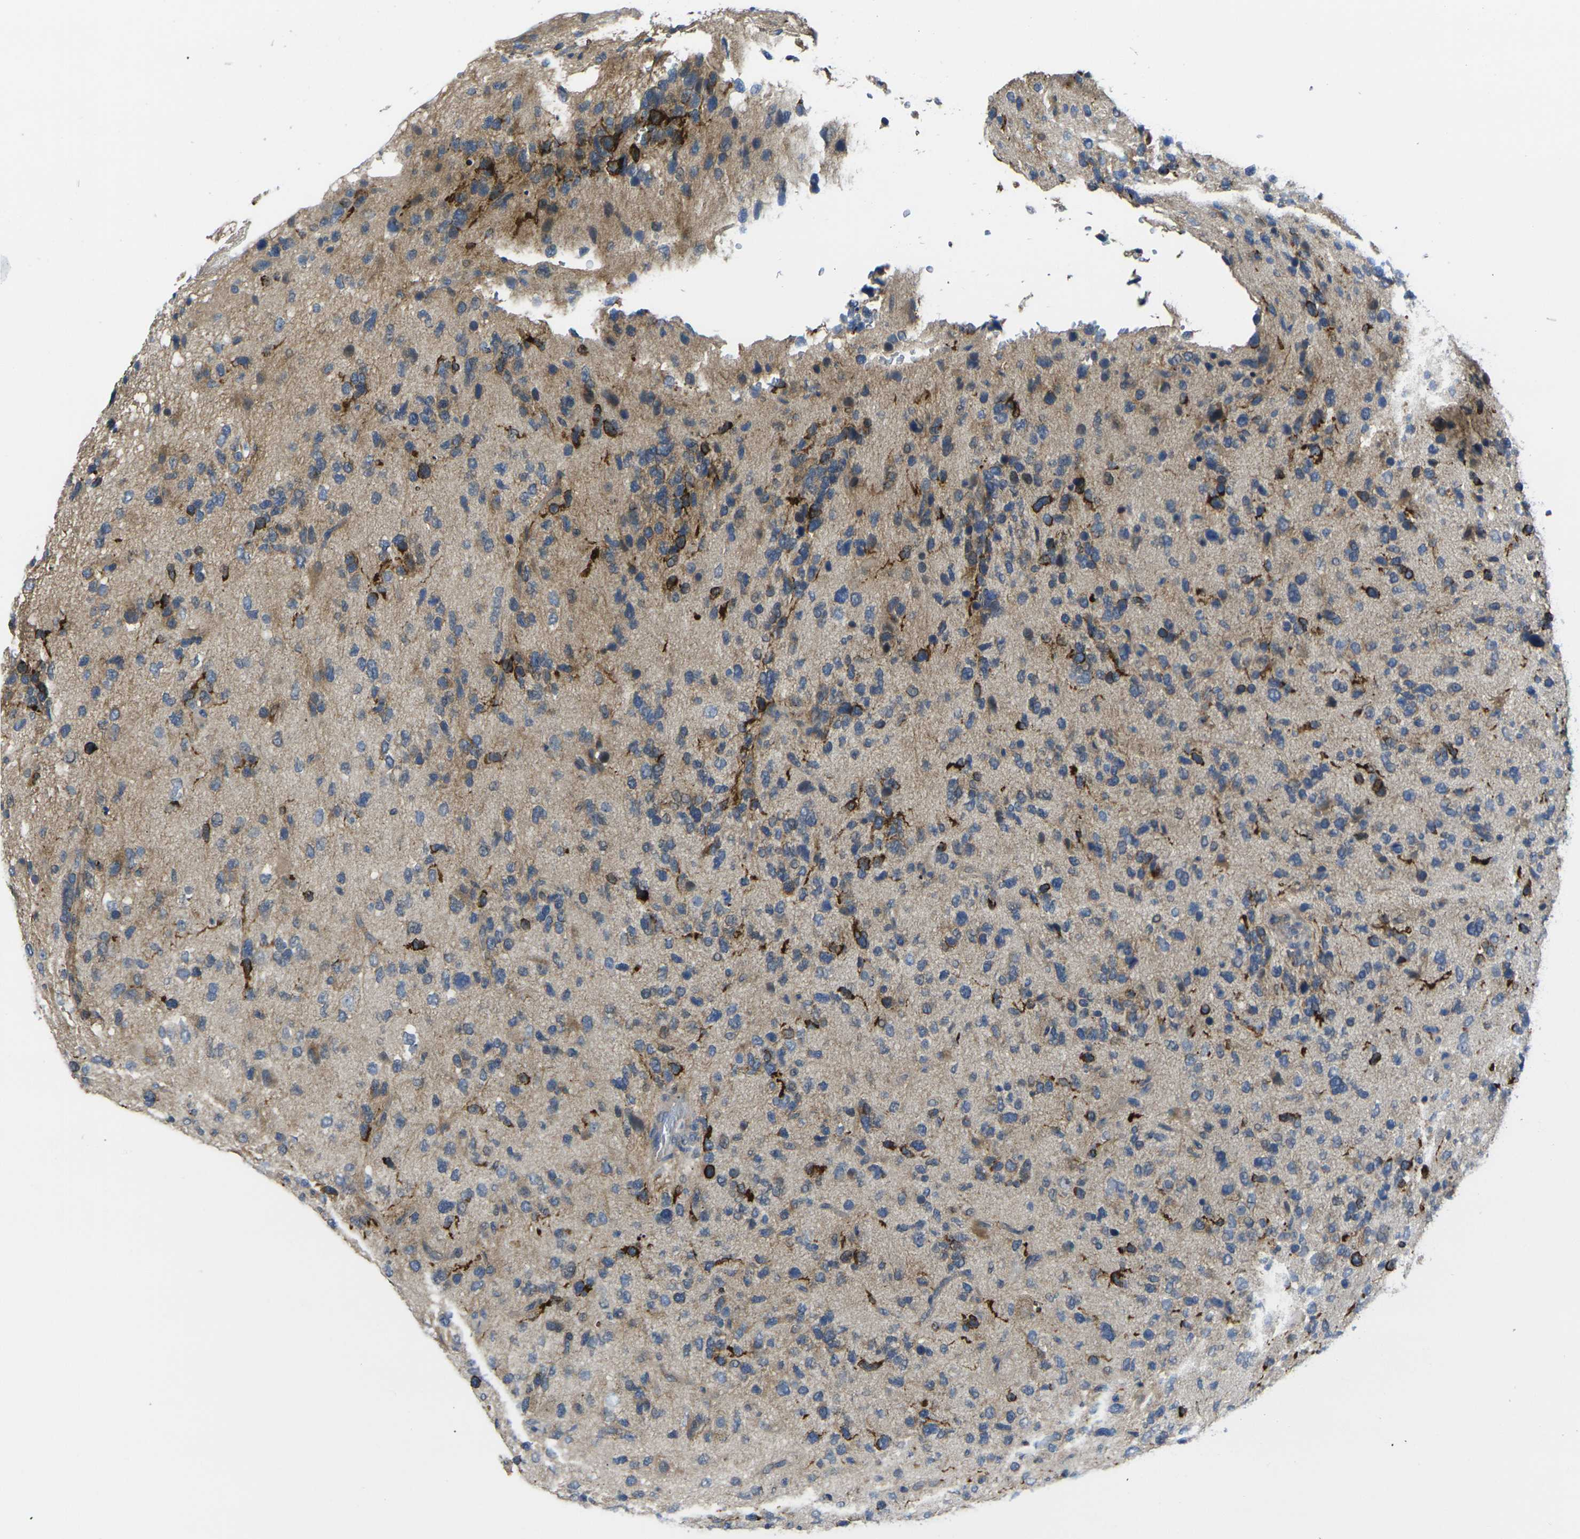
{"staining": {"intensity": "strong", "quantity": "25%-75%", "location": "cytoplasmic/membranous"}, "tissue": "glioma", "cell_type": "Tumor cells", "image_type": "cancer", "snomed": [{"axis": "morphology", "description": "Glioma, malignant, High grade"}, {"axis": "topography", "description": "Brain"}], "caption": "Strong cytoplasmic/membranous positivity is present in approximately 25%-75% of tumor cells in high-grade glioma (malignant).", "gene": "GNA12", "patient": {"sex": "female", "age": 58}}